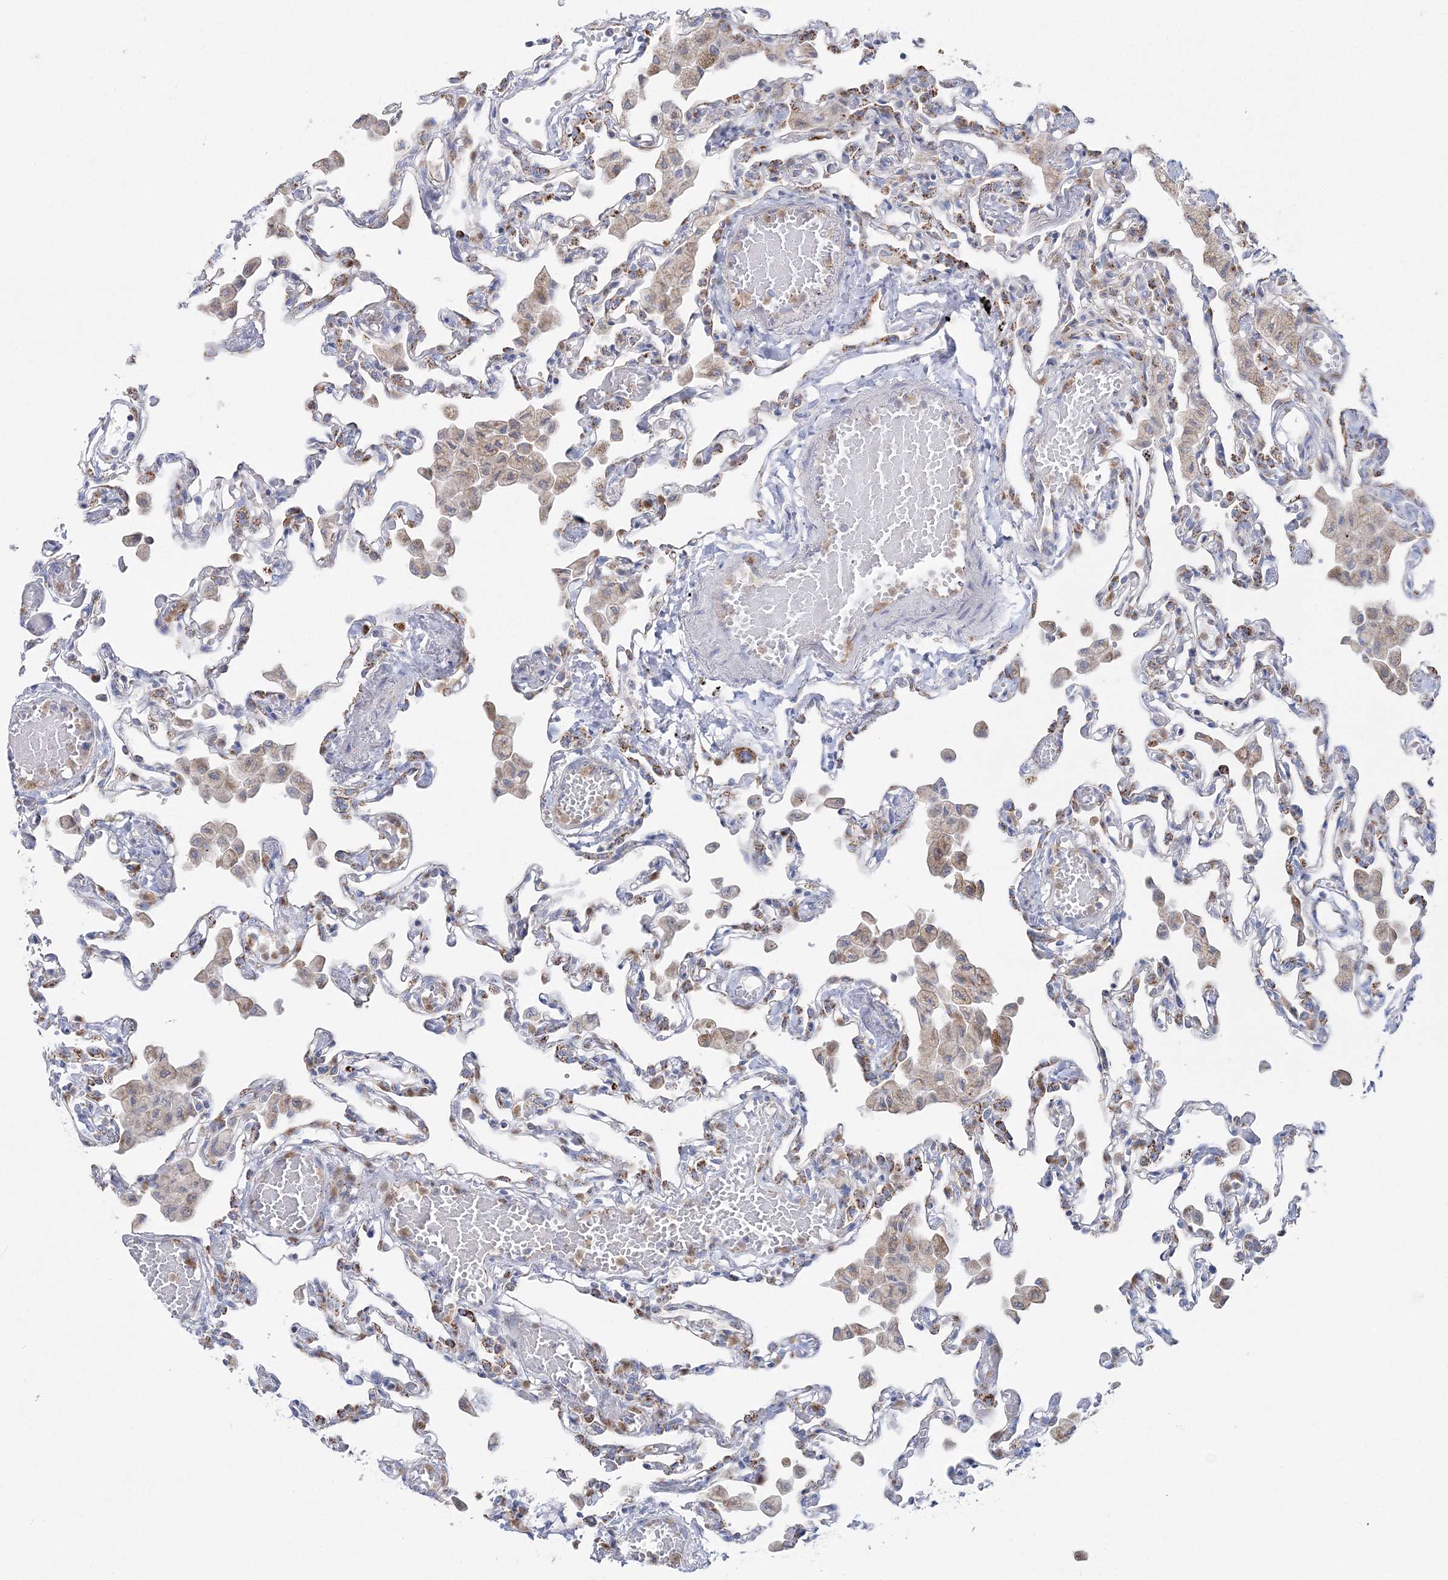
{"staining": {"intensity": "moderate", "quantity": "<25%", "location": "cytoplasmic/membranous"}, "tissue": "lung", "cell_type": "Alveolar cells", "image_type": "normal", "snomed": [{"axis": "morphology", "description": "Normal tissue, NOS"}, {"axis": "topography", "description": "Bronchus"}, {"axis": "topography", "description": "Lung"}], "caption": "Alveolar cells show low levels of moderate cytoplasmic/membranous positivity in approximately <25% of cells in benign lung.", "gene": "HIBCH", "patient": {"sex": "female", "age": 49}}